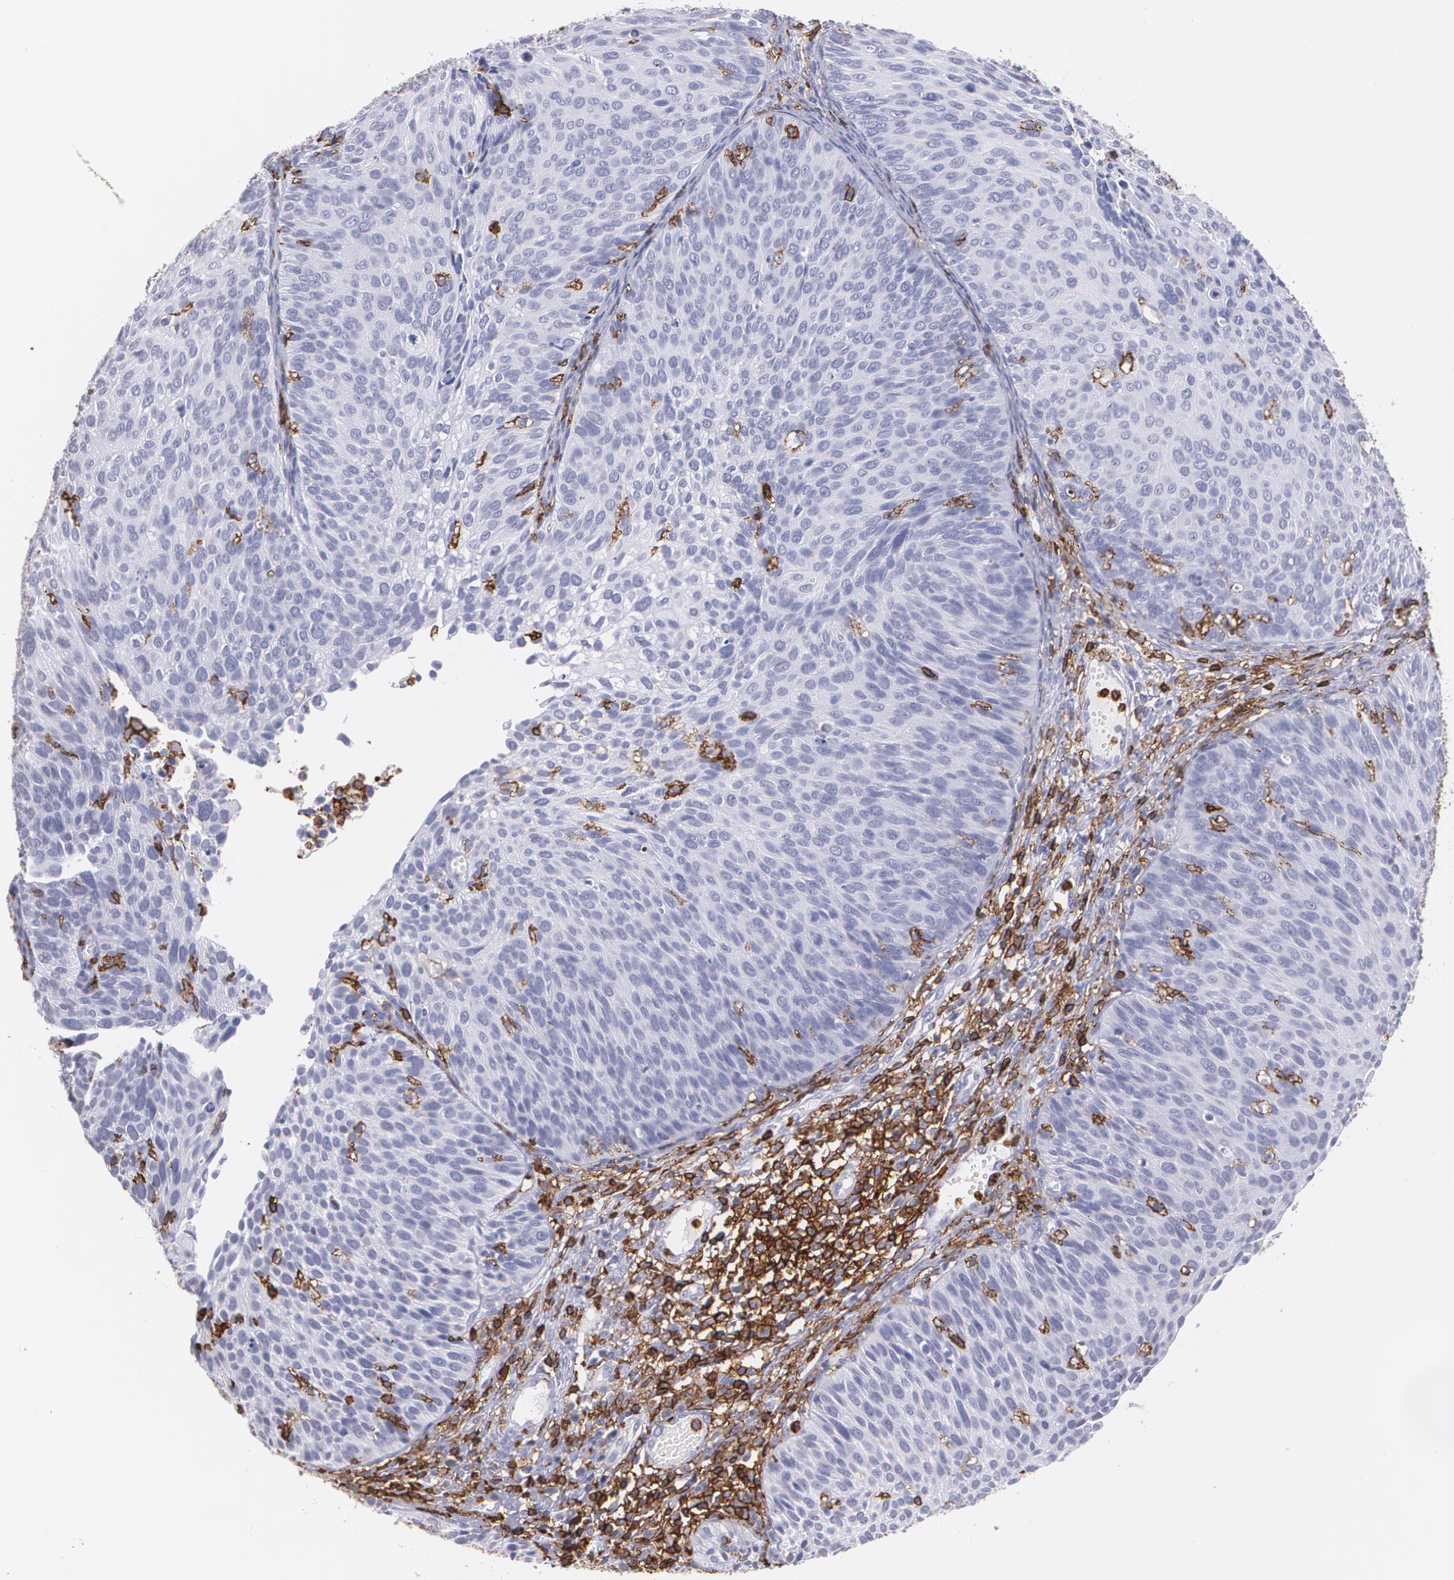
{"staining": {"intensity": "negative", "quantity": "none", "location": "none"}, "tissue": "cervical cancer", "cell_type": "Tumor cells", "image_type": "cancer", "snomed": [{"axis": "morphology", "description": "Squamous cell carcinoma, NOS"}, {"axis": "topography", "description": "Cervix"}], "caption": "Cervical cancer (squamous cell carcinoma) was stained to show a protein in brown. There is no significant staining in tumor cells.", "gene": "PTPRC", "patient": {"sex": "female", "age": 36}}